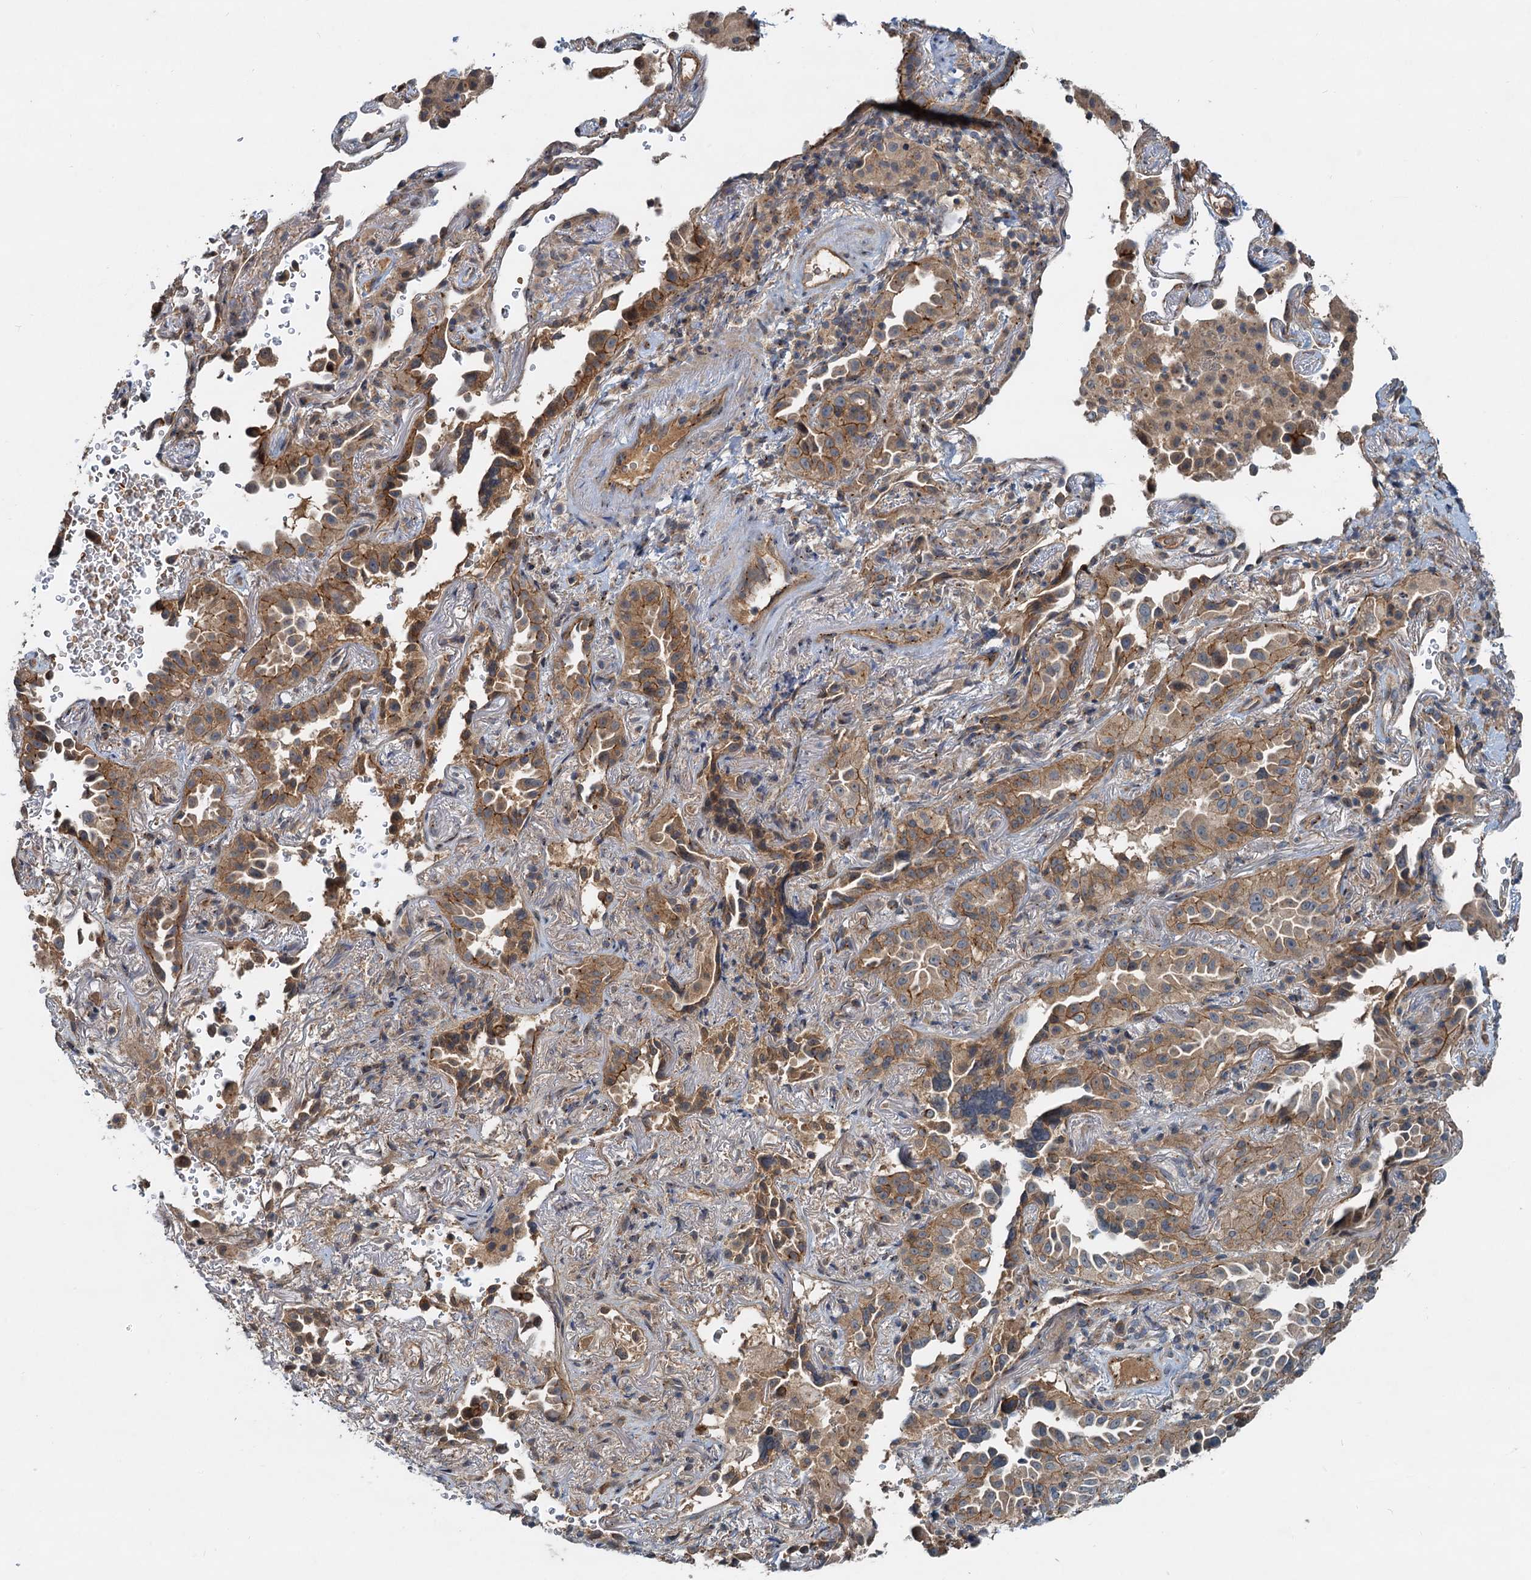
{"staining": {"intensity": "moderate", "quantity": ">75%", "location": "cytoplasmic/membranous"}, "tissue": "lung cancer", "cell_type": "Tumor cells", "image_type": "cancer", "snomed": [{"axis": "morphology", "description": "Adenocarcinoma, NOS"}, {"axis": "topography", "description": "Lung"}], "caption": "This is a micrograph of immunohistochemistry (IHC) staining of lung cancer, which shows moderate expression in the cytoplasmic/membranous of tumor cells.", "gene": "CEP68", "patient": {"sex": "female", "age": 69}}